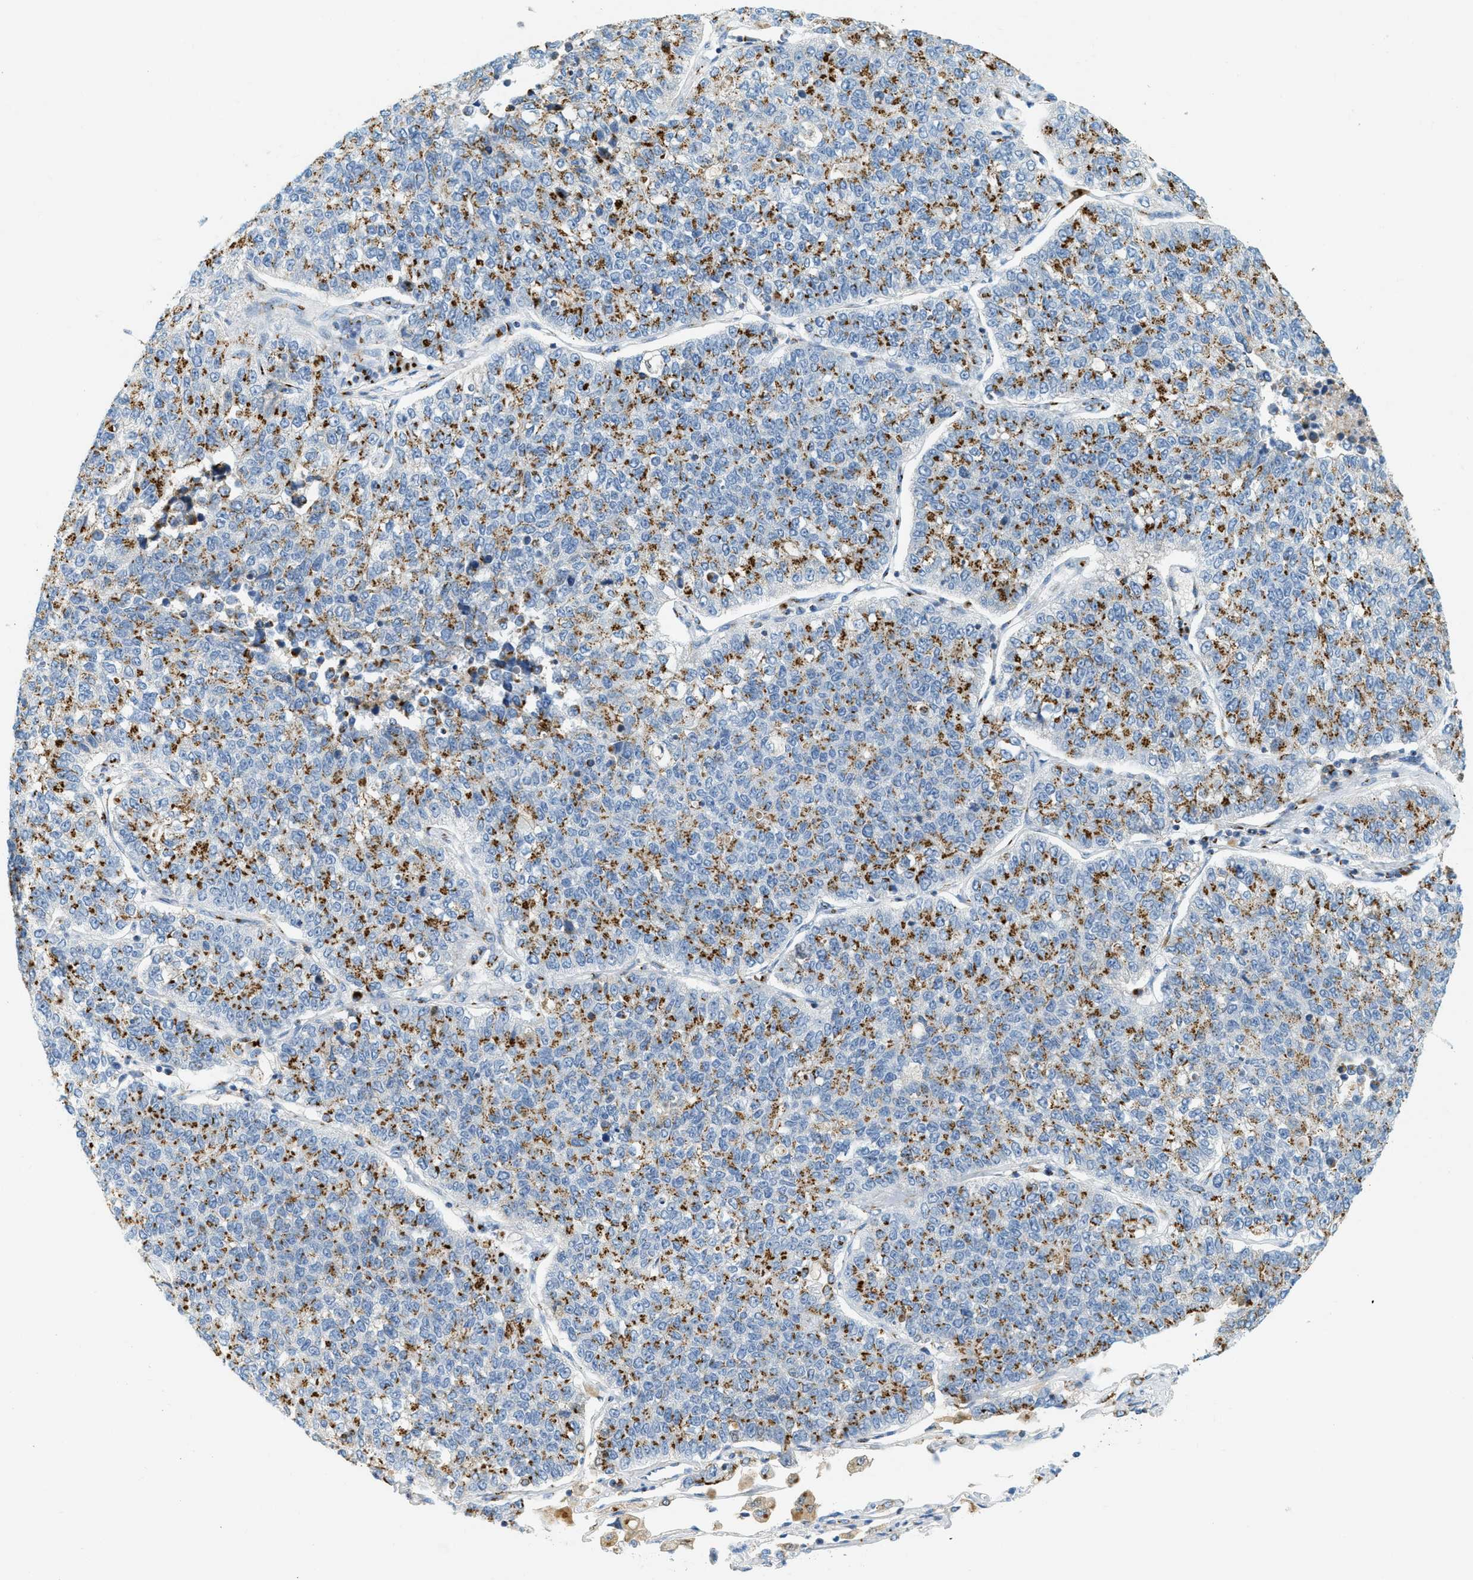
{"staining": {"intensity": "moderate", "quantity": ">75%", "location": "cytoplasmic/membranous"}, "tissue": "lung cancer", "cell_type": "Tumor cells", "image_type": "cancer", "snomed": [{"axis": "morphology", "description": "Adenocarcinoma, NOS"}, {"axis": "topography", "description": "Lung"}], "caption": "The image demonstrates staining of lung adenocarcinoma, revealing moderate cytoplasmic/membranous protein expression (brown color) within tumor cells. (brown staining indicates protein expression, while blue staining denotes nuclei).", "gene": "ENTPD4", "patient": {"sex": "male", "age": 49}}